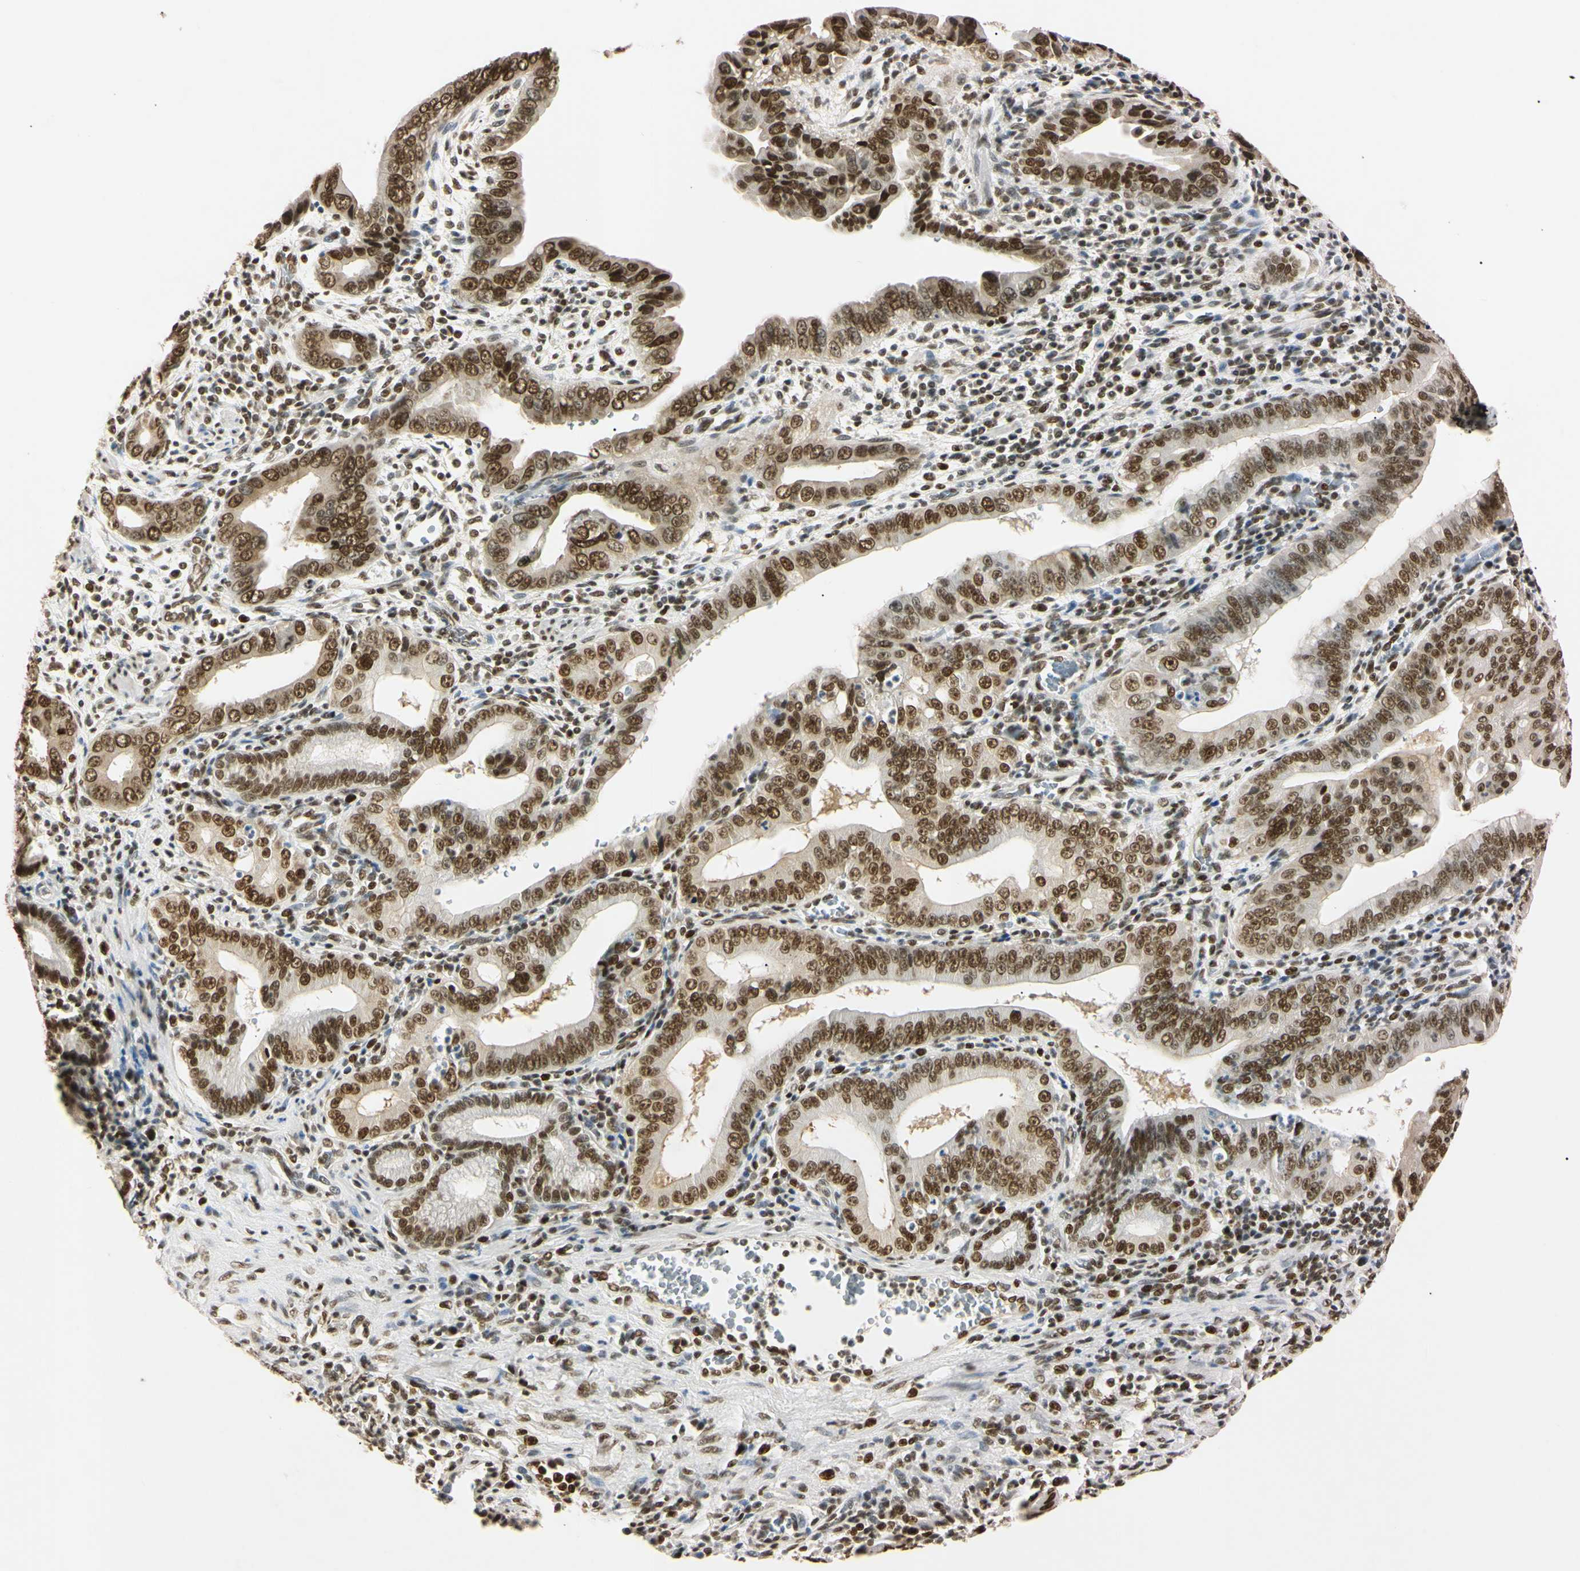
{"staining": {"intensity": "strong", "quantity": ">75%", "location": "nuclear"}, "tissue": "pancreatic cancer", "cell_type": "Tumor cells", "image_type": "cancer", "snomed": [{"axis": "morphology", "description": "Normal tissue, NOS"}, {"axis": "topography", "description": "Lymph node"}], "caption": "Protein expression analysis of pancreatic cancer exhibits strong nuclear positivity in about >75% of tumor cells.", "gene": "SMARCA5", "patient": {"sex": "male", "age": 50}}